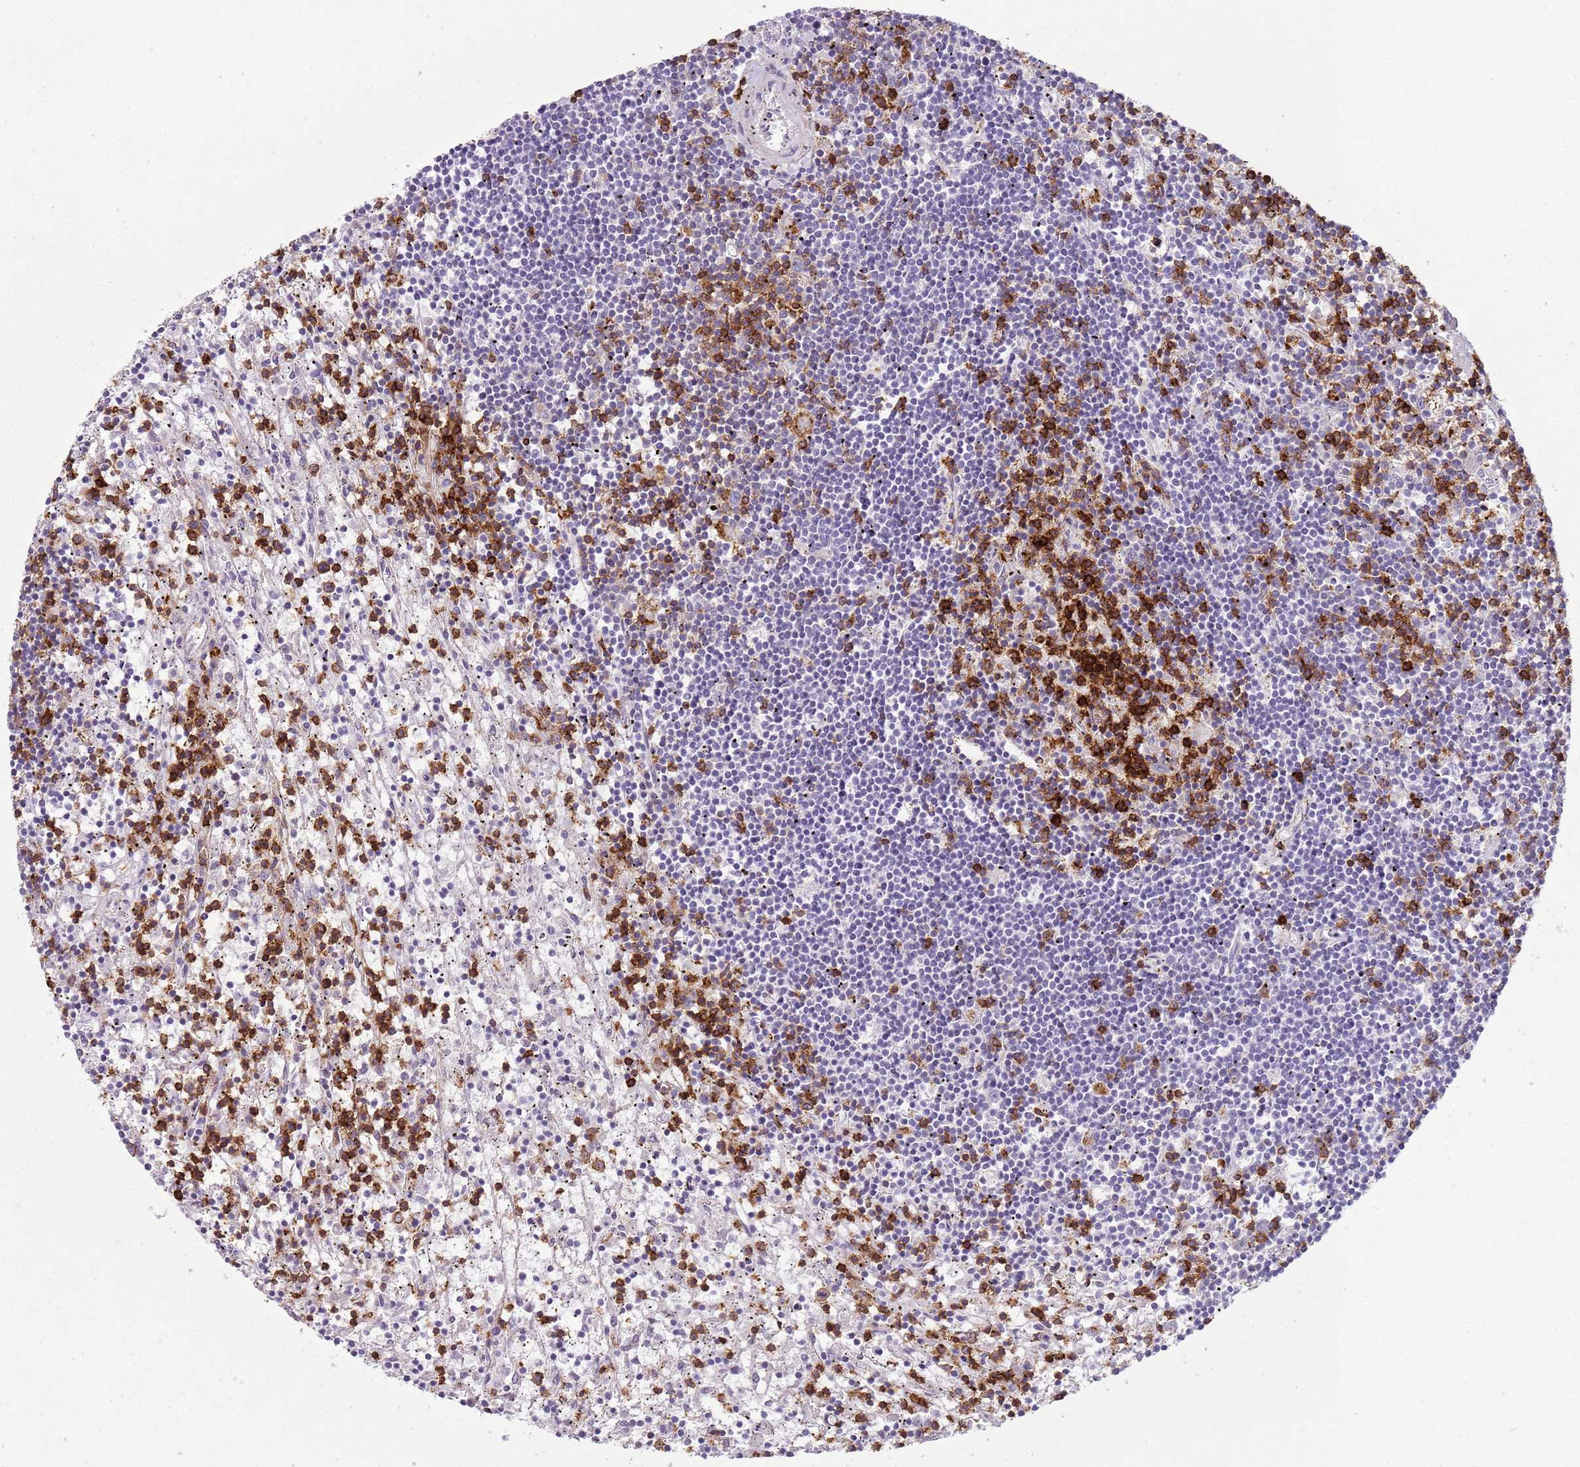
{"staining": {"intensity": "negative", "quantity": "none", "location": "none"}, "tissue": "lymphoma", "cell_type": "Tumor cells", "image_type": "cancer", "snomed": [{"axis": "morphology", "description": "Malignant lymphoma, non-Hodgkin's type, Low grade"}, {"axis": "topography", "description": "Spleen"}], "caption": "A micrograph of human malignant lymphoma, non-Hodgkin's type (low-grade) is negative for staining in tumor cells.", "gene": "ZNF583", "patient": {"sex": "male", "age": 76}}